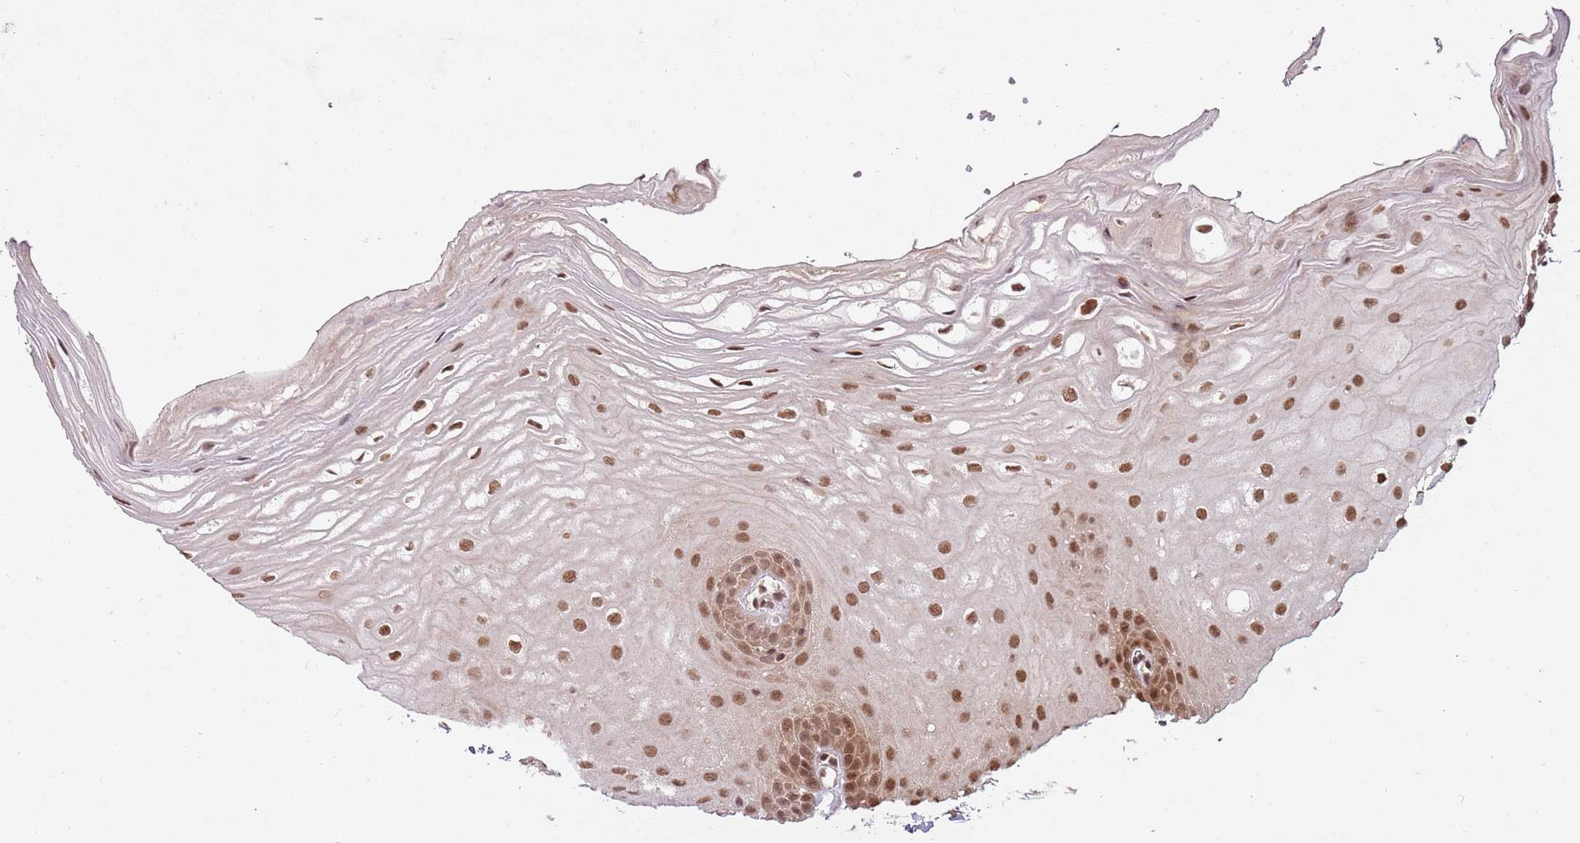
{"staining": {"intensity": "moderate", "quantity": ">75%", "location": "nuclear"}, "tissue": "oral mucosa", "cell_type": "Squamous epithelial cells", "image_type": "normal", "snomed": [{"axis": "morphology", "description": "Normal tissue, NOS"}, {"axis": "topography", "description": "Oral tissue"}, {"axis": "topography", "description": "Tounge, NOS"}], "caption": "Oral mucosa stained with DAB immunohistochemistry (IHC) displays medium levels of moderate nuclear staining in about >75% of squamous epithelial cells.", "gene": "ADAMTS3", "patient": {"sex": "female", "age": 73}}